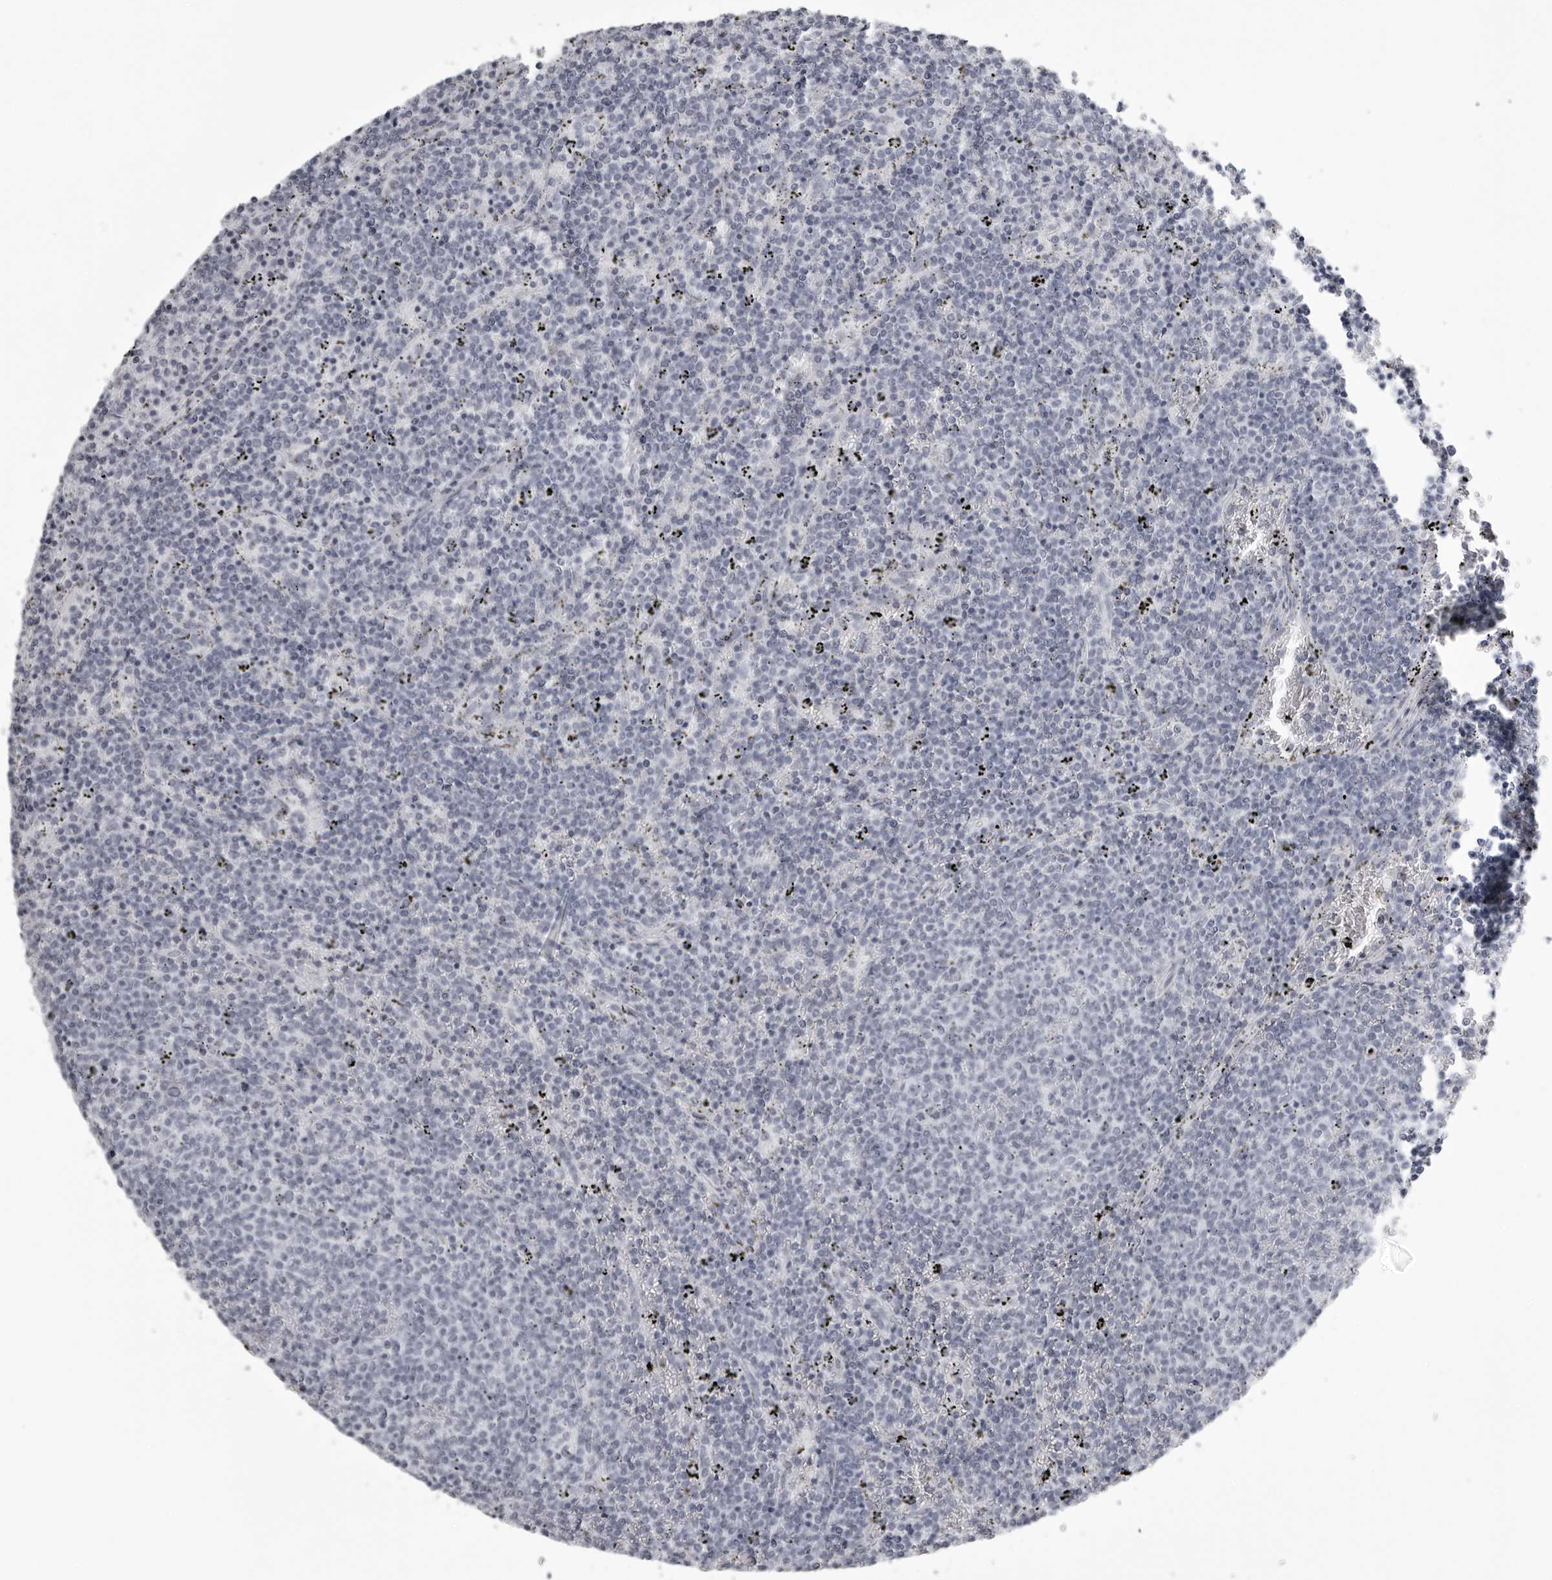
{"staining": {"intensity": "negative", "quantity": "none", "location": "none"}, "tissue": "lymphoma", "cell_type": "Tumor cells", "image_type": "cancer", "snomed": [{"axis": "morphology", "description": "Malignant lymphoma, non-Hodgkin's type, Low grade"}, {"axis": "topography", "description": "Spleen"}], "caption": "This is a micrograph of immunohistochemistry staining of low-grade malignant lymphoma, non-Hodgkin's type, which shows no staining in tumor cells.", "gene": "UROD", "patient": {"sex": "female", "age": 50}}